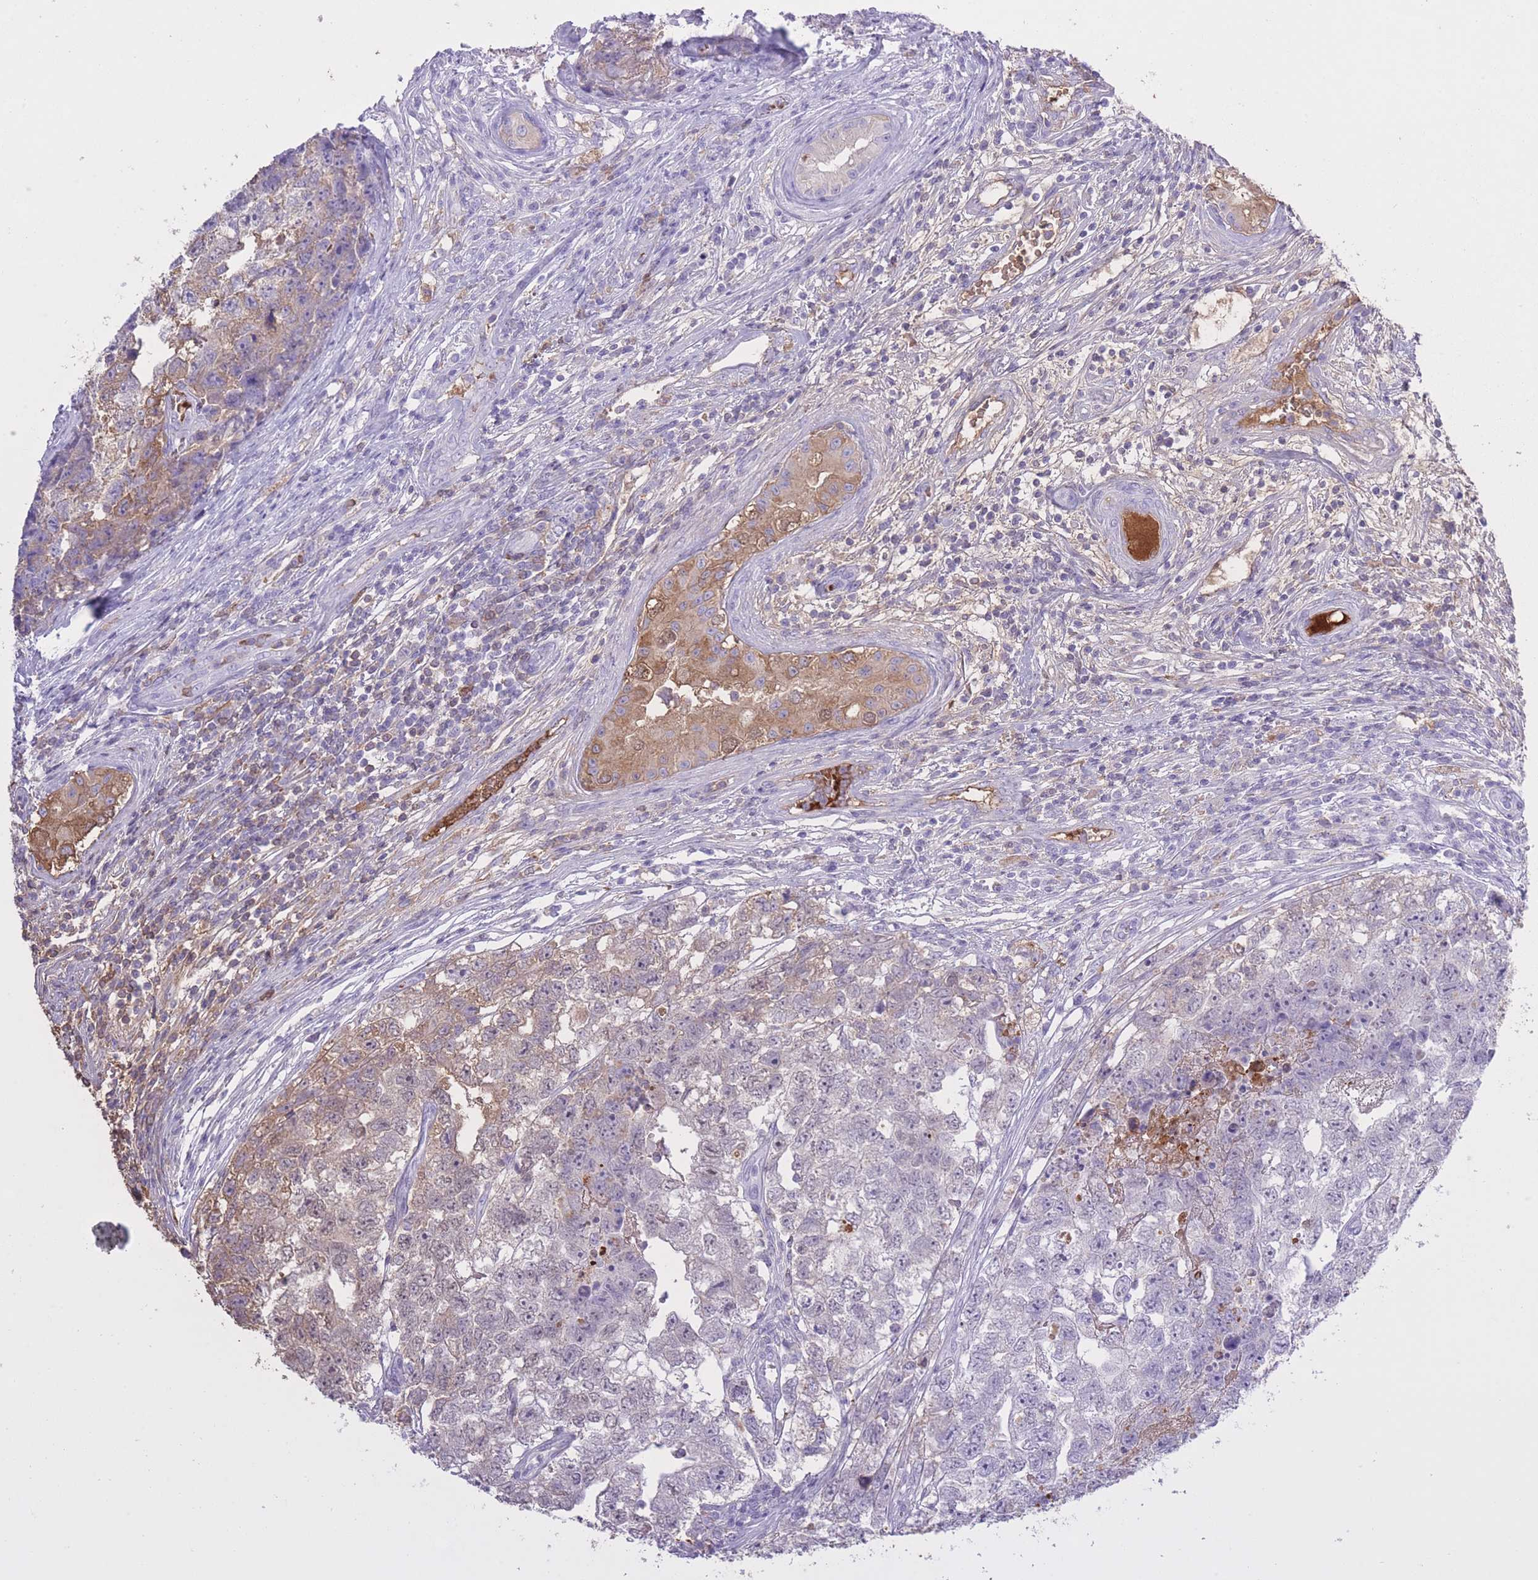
{"staining": {"intensity": "weak", "quantity": "25%-75%", "location": "cytoplasmic/membranous,nuclear"}, "tissue": "testis cancer", "cell_type": "Tumor cells", "image_type": "cancer", "snomed": [{"axis": "morphology", "description": "Carcinoma, Embryonal, NOS"}, {"axis": "topography", "description": "Testis"}], "caption": "Immunohistochemistry micrograph of testis embryonal carcinoma stained for a protein (brown), which demonstrates low levels of weak cytoplasmic/membranous and nuclear staining in approximately 25%-75% of tumor cells.", "gene": "AP3S2", "patient": {"sex": "male", "age": 22}}